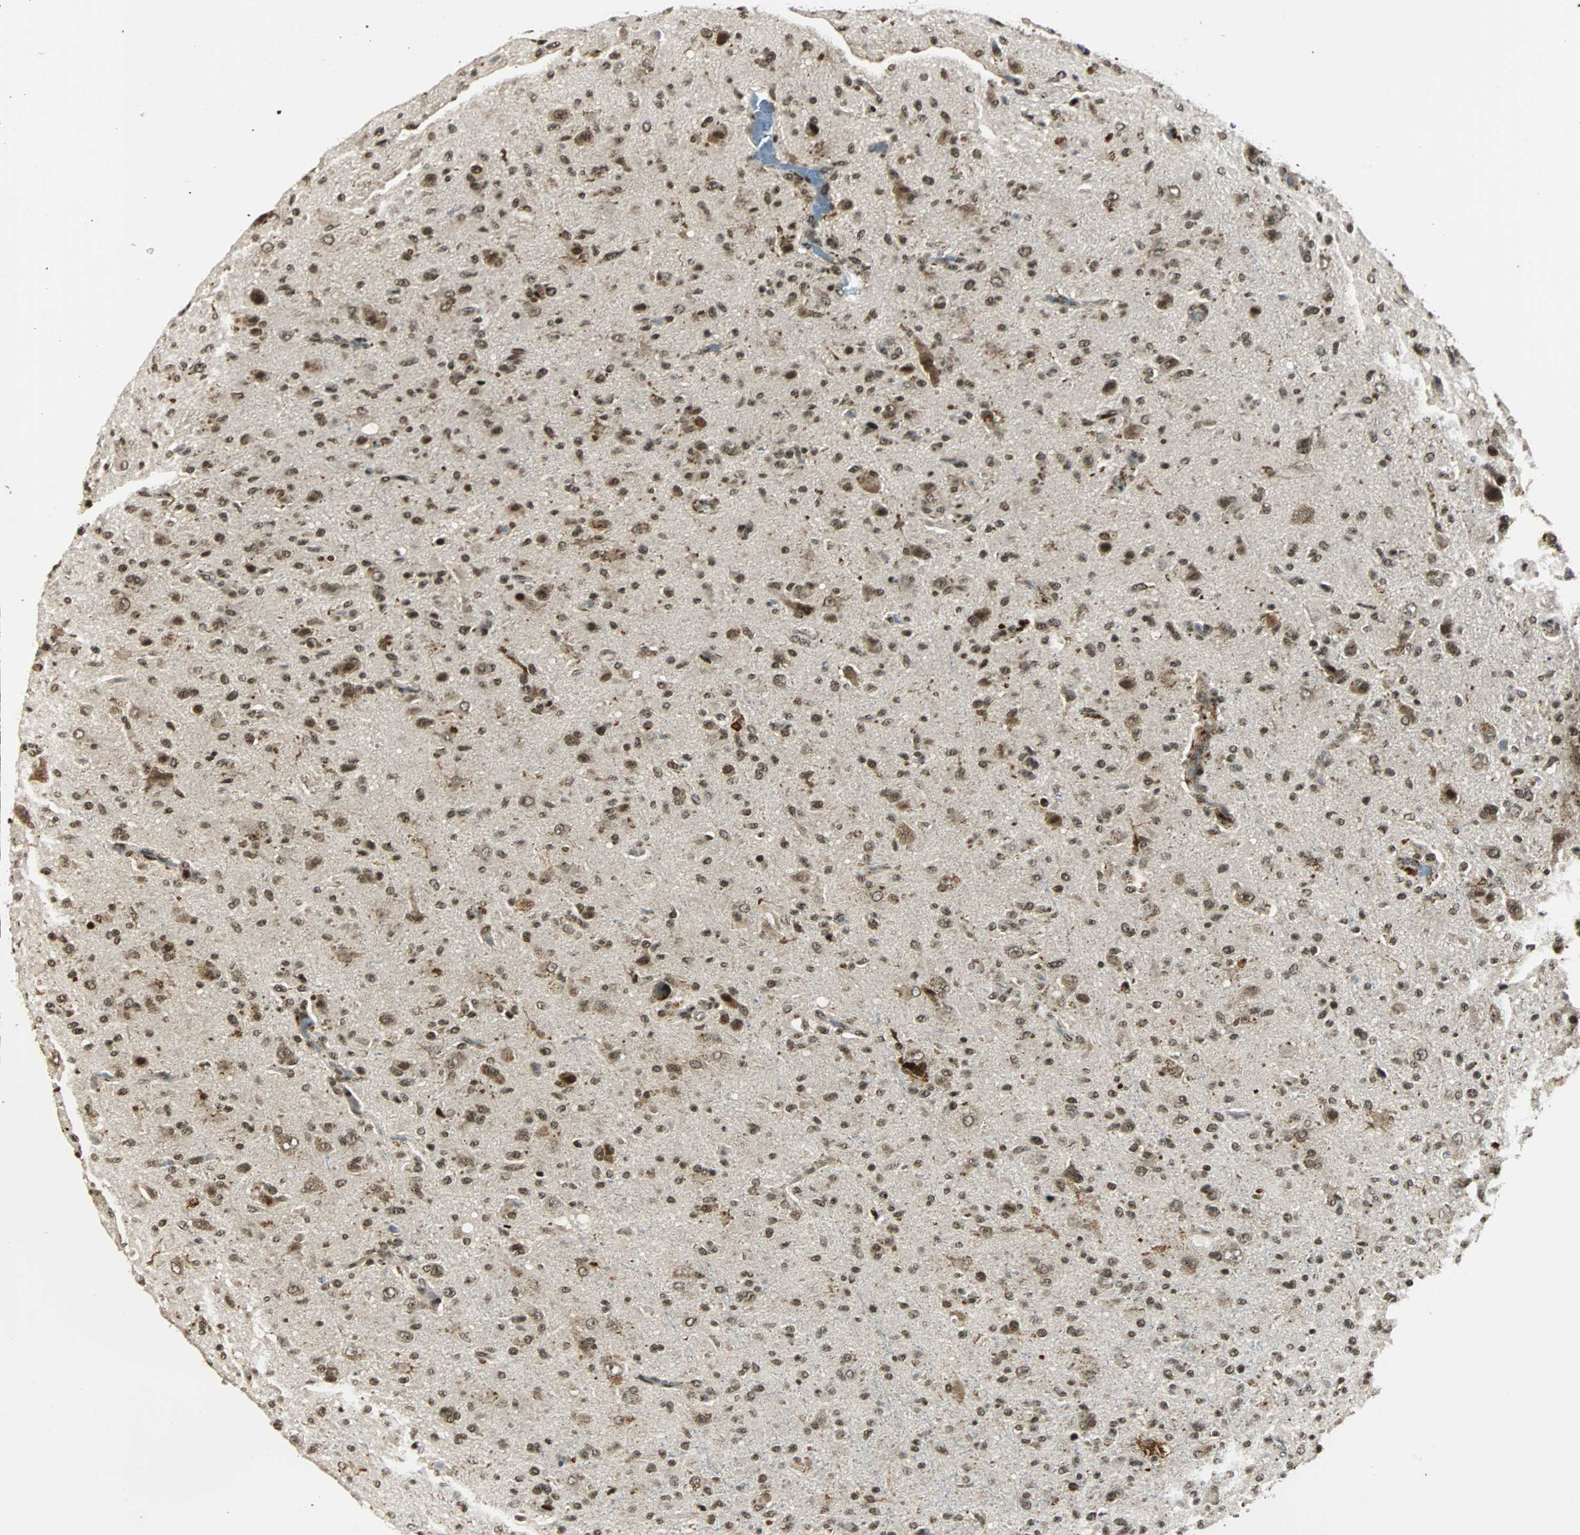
{"staining": {"intensity": "strong", "quantity": ">75%", "location": "nuclear"}, "tissue": "glioma", "cell_type": "Tumor cells", "image_type": "cancer", "snomed": [{"axis": "morphology", "description": "Glioma, malignant, High grade"}, {"axis": "topography", "description": "Brain"}], "caption": "A brown stain highlights strong nuclear expression of a protein in human malignant glioma (high-grade) tumor cells.", "gene": "TAF5", "patient": {"sex": "male", "age": 71}}